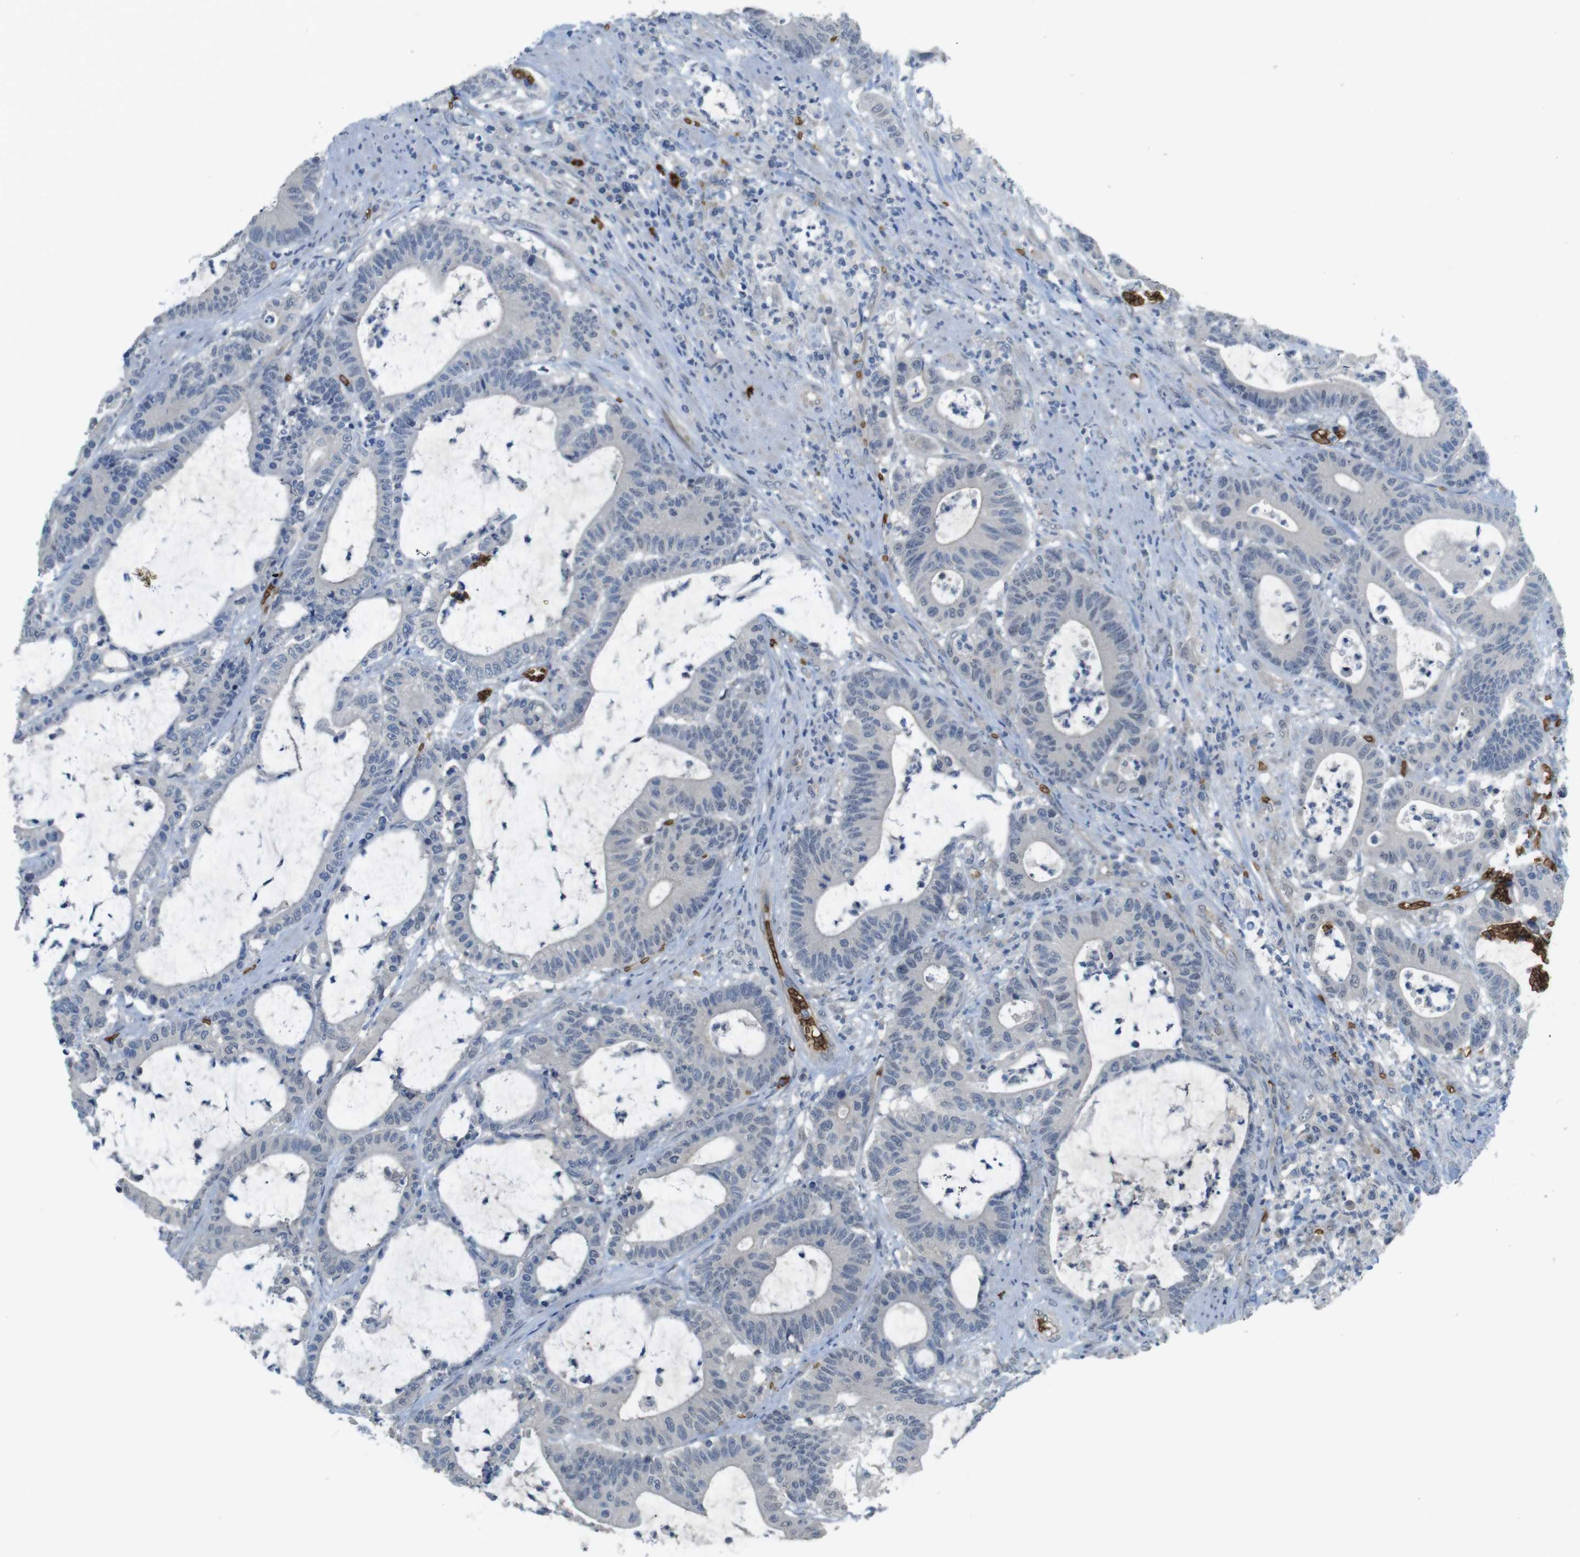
{"staining": {"intensity": "negative", "quantity": "none", "location": "none"}, "tissue": "colorectal cancer", "cell_type": "Tumor cells", "image_type": "cancer", "snomed": [{"axis": "morphology", "description": "Adenocarcinoma, NOS"}, {"axis": "topography", "description": "Colon"}], "caption": "A high-resolution micrograph shows IHC staining of colorectal cancer (adenocarcinoma), which demonstrates no significant expression in tumor cells.", "gene": "GYPA", "patient": {"sex": "female", "age": 84}}